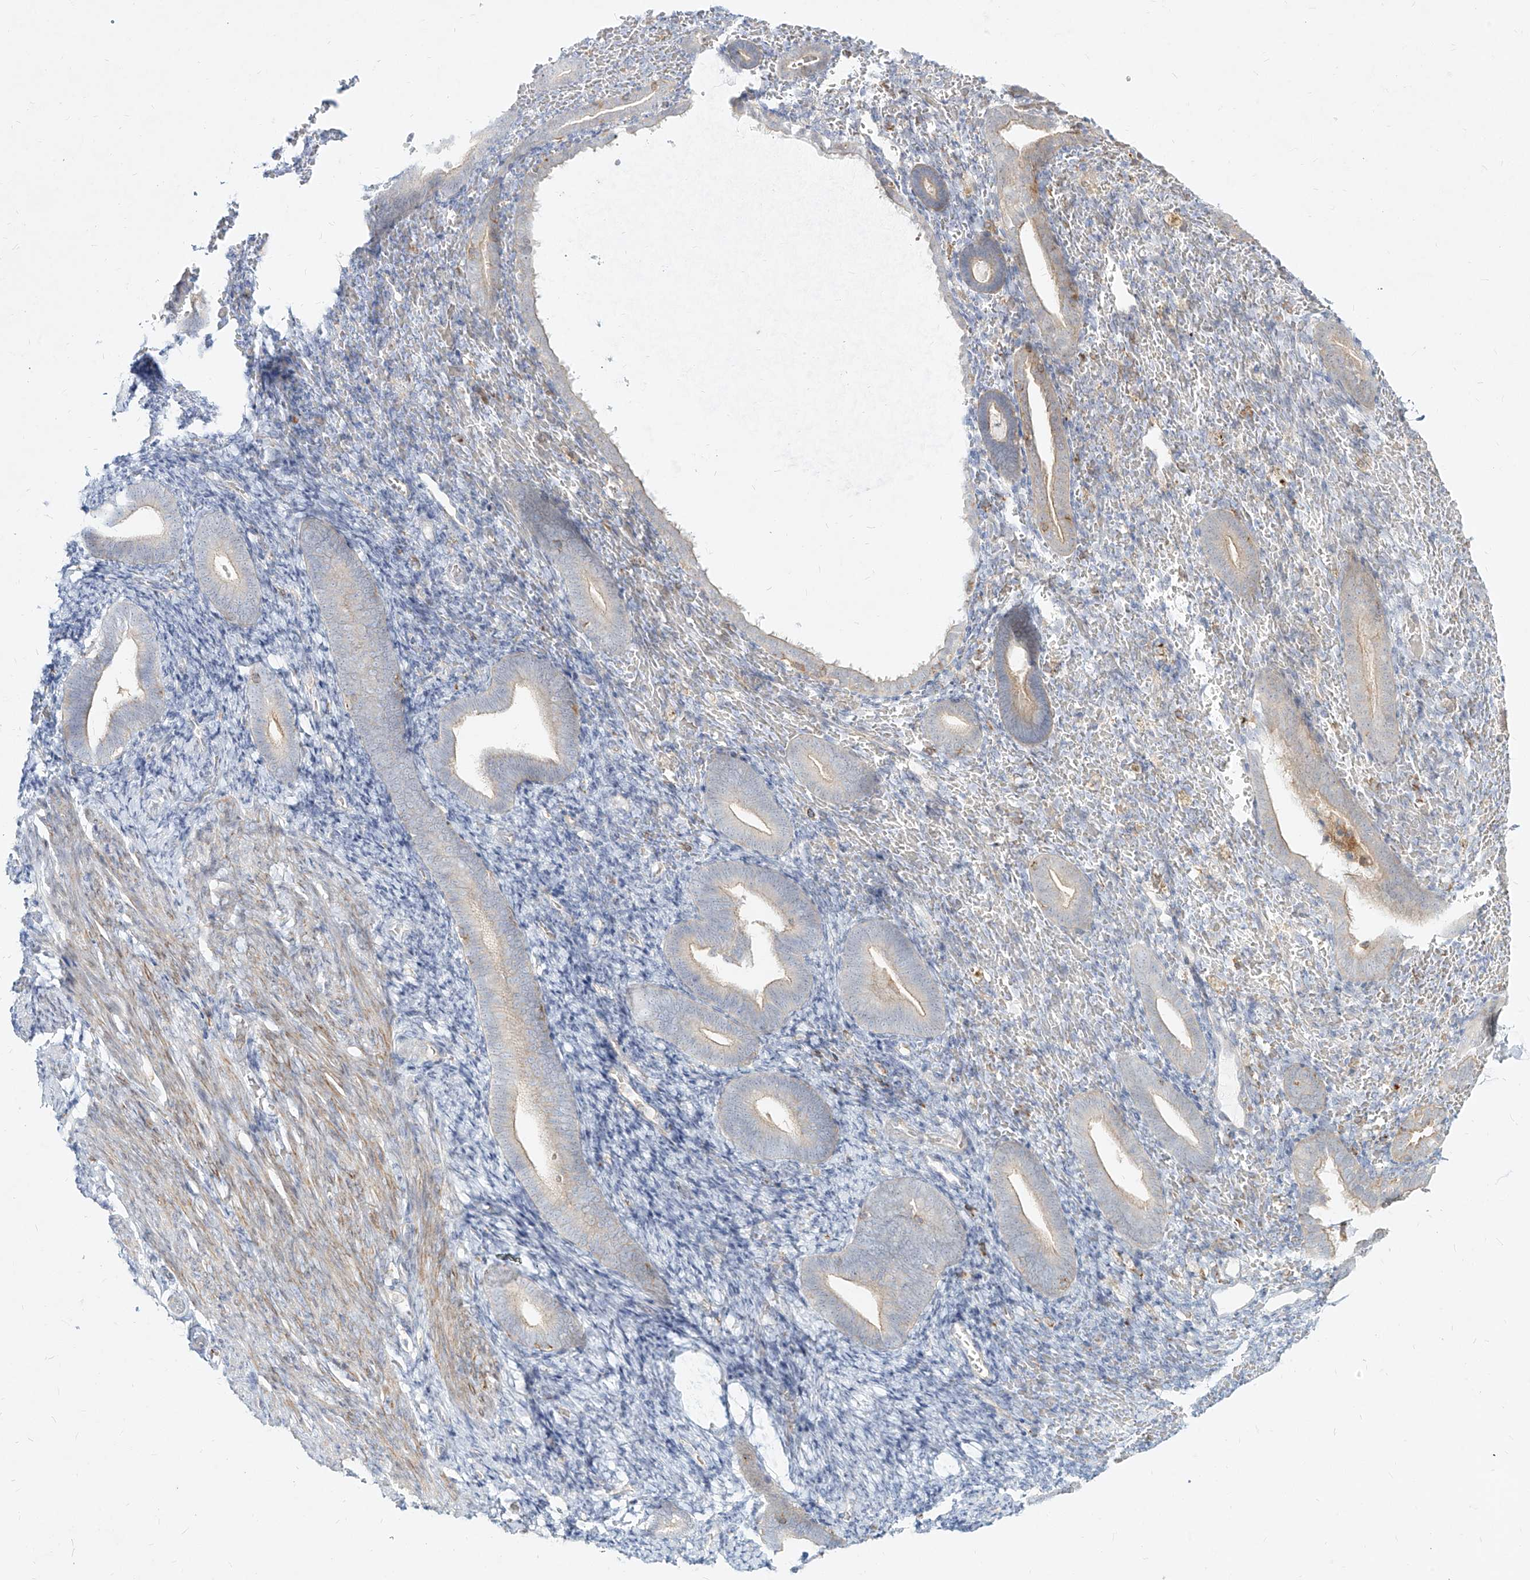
{"staining": {"intensity": "negative", "quantity": "none", "location": "none"}, "tissue": "endometrium", "cell_type": "Cells in endometrial stroma", "image_type": "normal", "snomed": [{"axis": "morphology", "description": "Normal tissue, NOS"}, {"axis": "topography", "description": "Endometrium"}], "caption": "Immunohistochemistry (IHC) micrograph of normal endometrium stained for a protein (brown), which shows no expression in cells in endometrial stroma. The staining was performed using DAB (3,3'-diaminobenzidine) to visualize the protein expression in brown, while the nuclei were stained in blue with hematoxylin (Magnification: 20x).", "gene": "SLC2A12", "patient": {"sex": "female", "age": 51}}